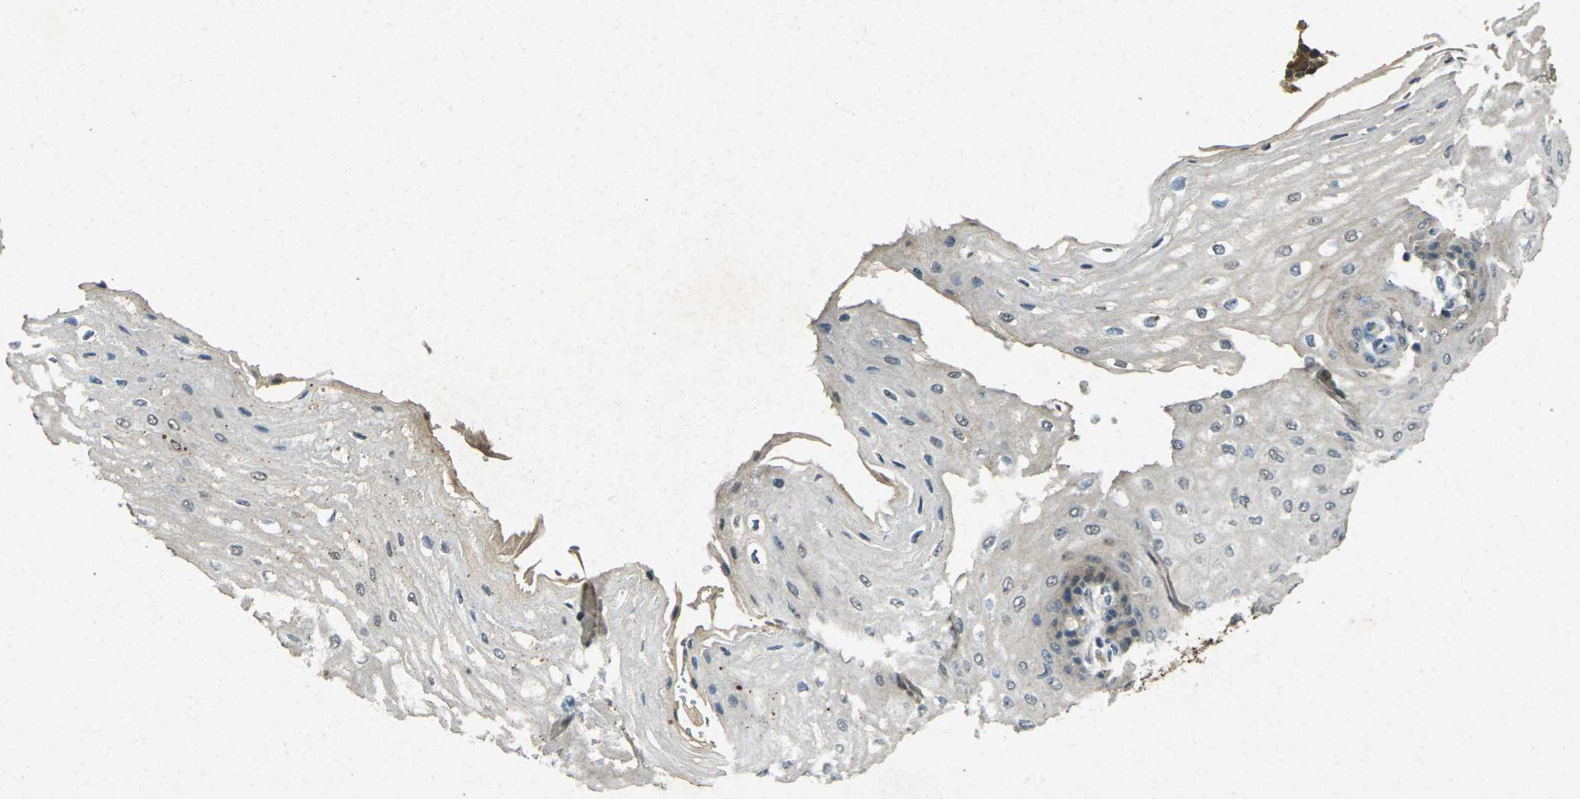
{"staining": {"intensity": "moderate", "quantity": "25%-75%", "location": "cytoplasmic/membranous"}, "tissue": "esophagus", "cell_type": "Squamous epithelial cells", "image_type": "normal", "snomed": [{"axis": "morphology", "description": "Normal tissue, NOS"}, {"axis": "topography", "description": "Esophagus"}], "caption": "Immunohistochemistry of benign human esophagus displays medium levels of moderate cytoplasmic/membranous staining in about 25%-75% of squamous epithelial cells. Using DAB (3,3'-diaminobenzidine) (brown) and hematoxylin (blue) stains, captured at high magnification using brightfield microscopy.", "gene": "RGMA", "patient": {"sex": "male", "age": 54}}